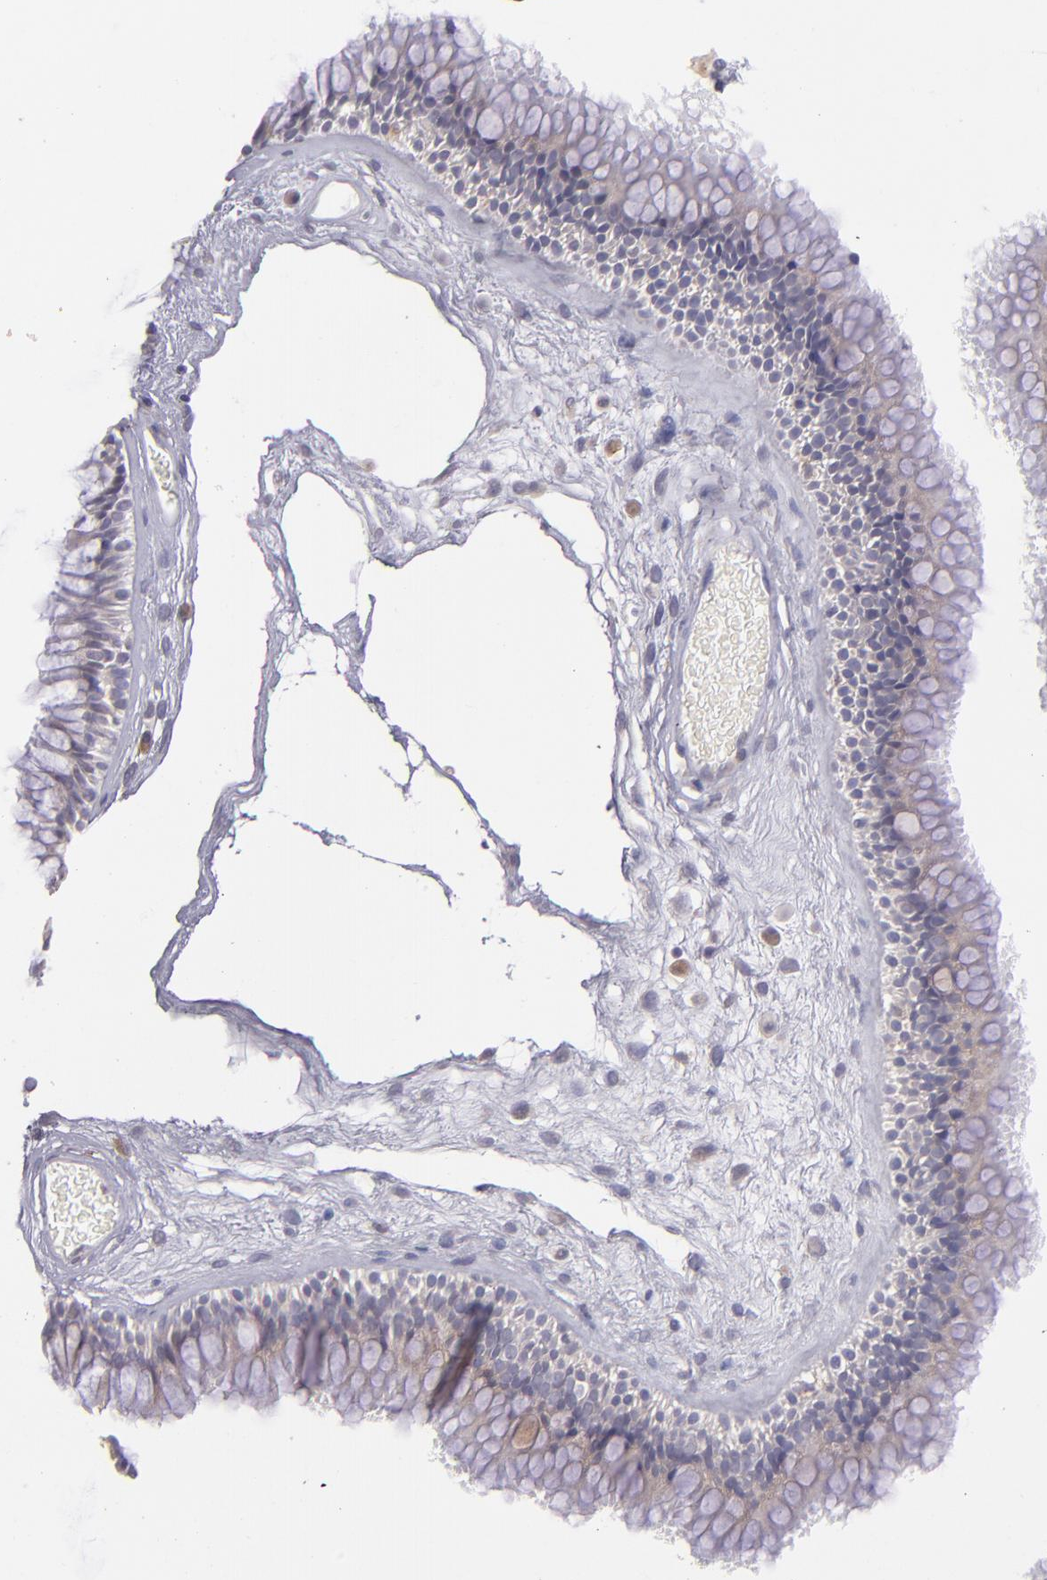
{"staining": {"intensity": "moderate", "quantity": ">75%", "location": "cytoplasmic/membranous"}, "tissue": "nasopharynx", "cell_type": "Respiratory epithelial cells", "image_type": "normal", "snomed": [{"axis": "morphology", "description": "Normal tissue, NOS"}, {"axis": "morphology", "description": "Inflammation, NOS"}, {"axis": "topography", "description": "Nasopharynx"}], "caption": "This photomicrograph demonstrates immunohistochemistry (IHC) staining of normal human nasopharynx, with medium moderate cytoplasmic/membranous expression in approximately >75% of respiratory epithelial cells.", "gene": "TRAF3", "patient": {"sex": "male", "age": 48}}